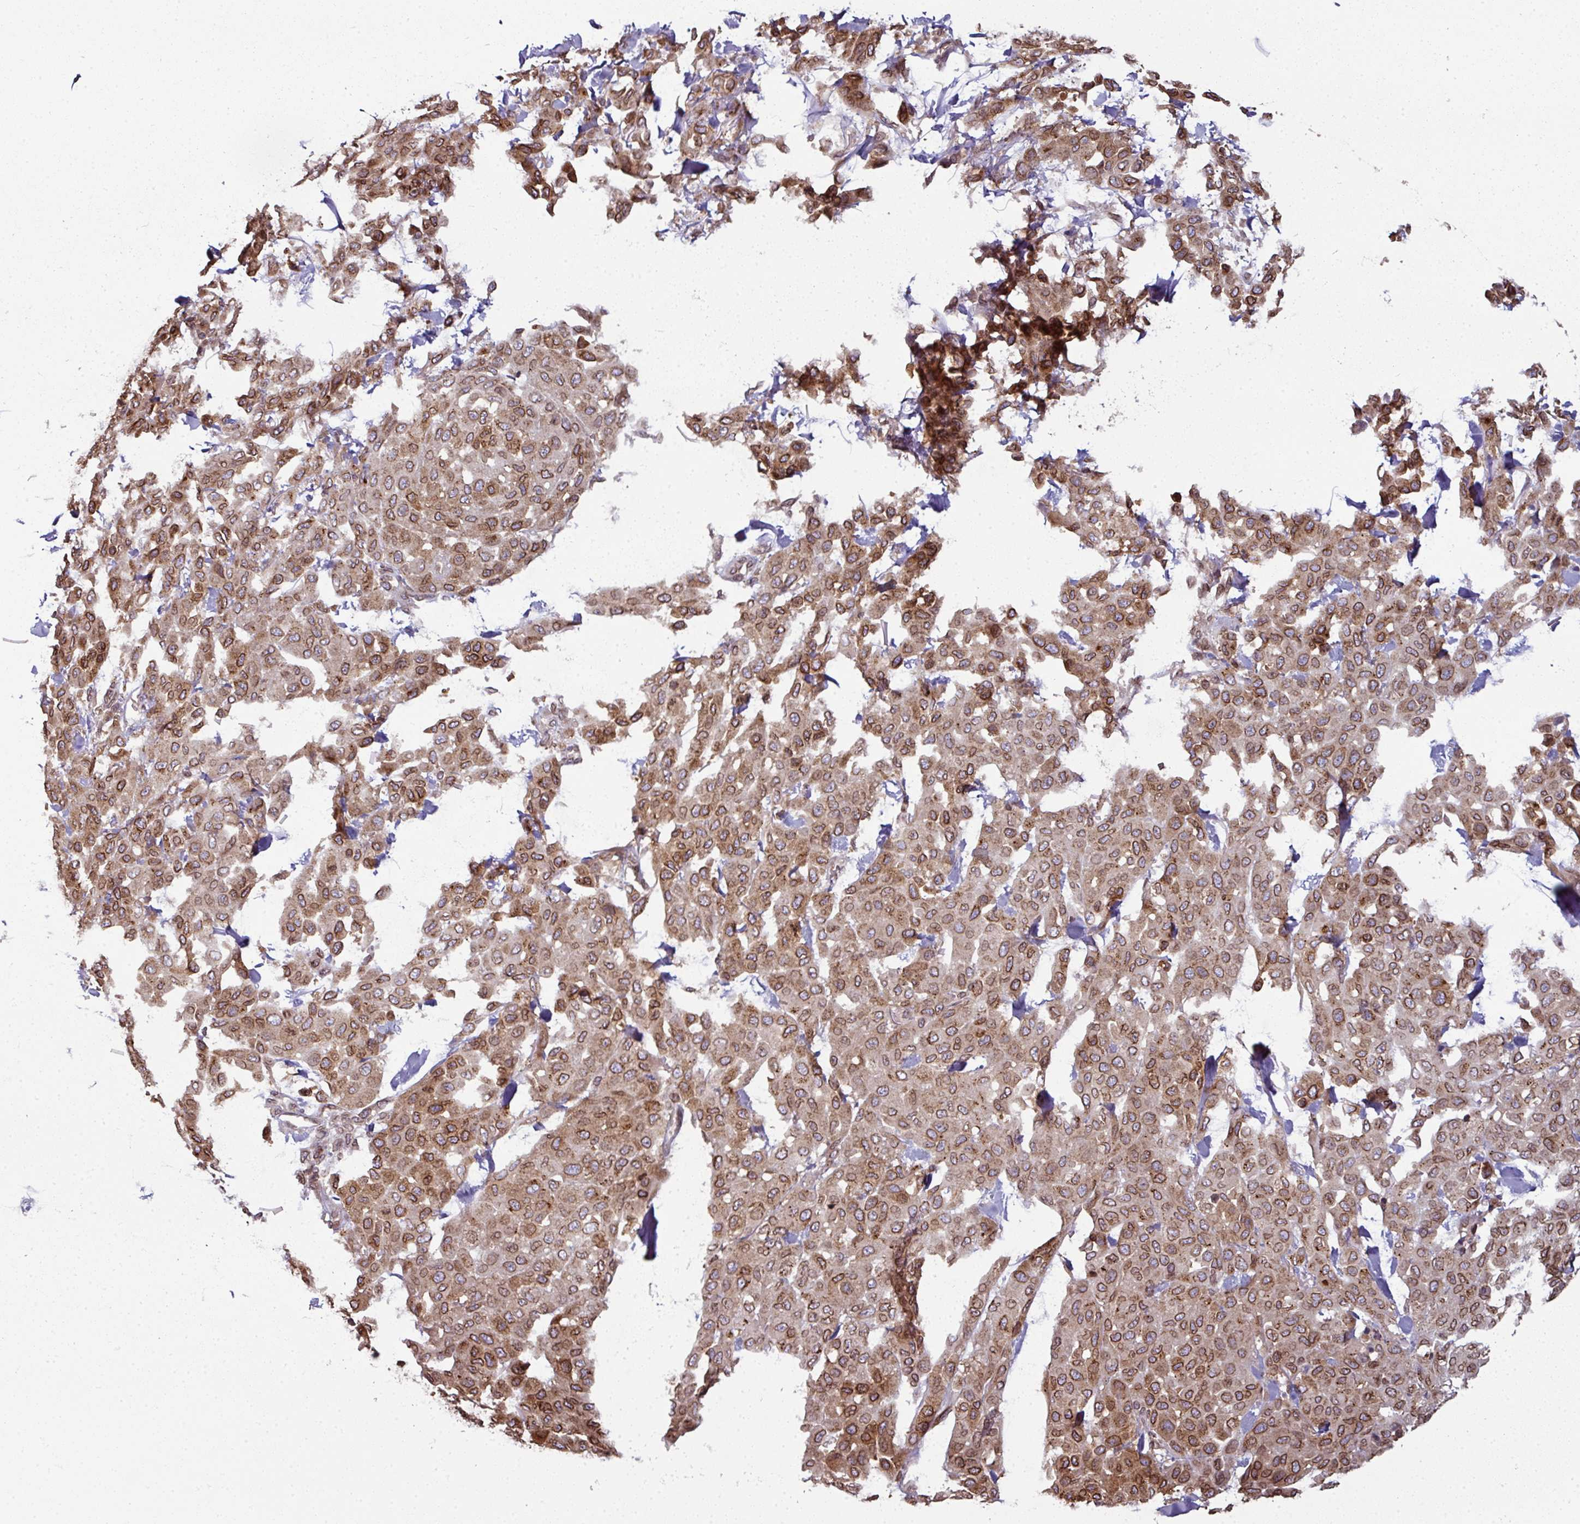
{"staining": {"intensity": "strong", "quantity": ">75%", "location": "cytoplasmic/membranous,nuclear"}, "tissue": "melanoma", "cell_type": "Tumor cells", "image_type": "cancer", "snomed": [{"axis": "morphology", "description": "Malignant melanoma, Metastatic site"}, {"axis": "topography", "description": "Skin"}], "caption": "Melanoma stained with a protein marker displays strong staining in tumor cells.", "gene": "RANGAP1", "patient": {"sex": "female", "age": 81}}